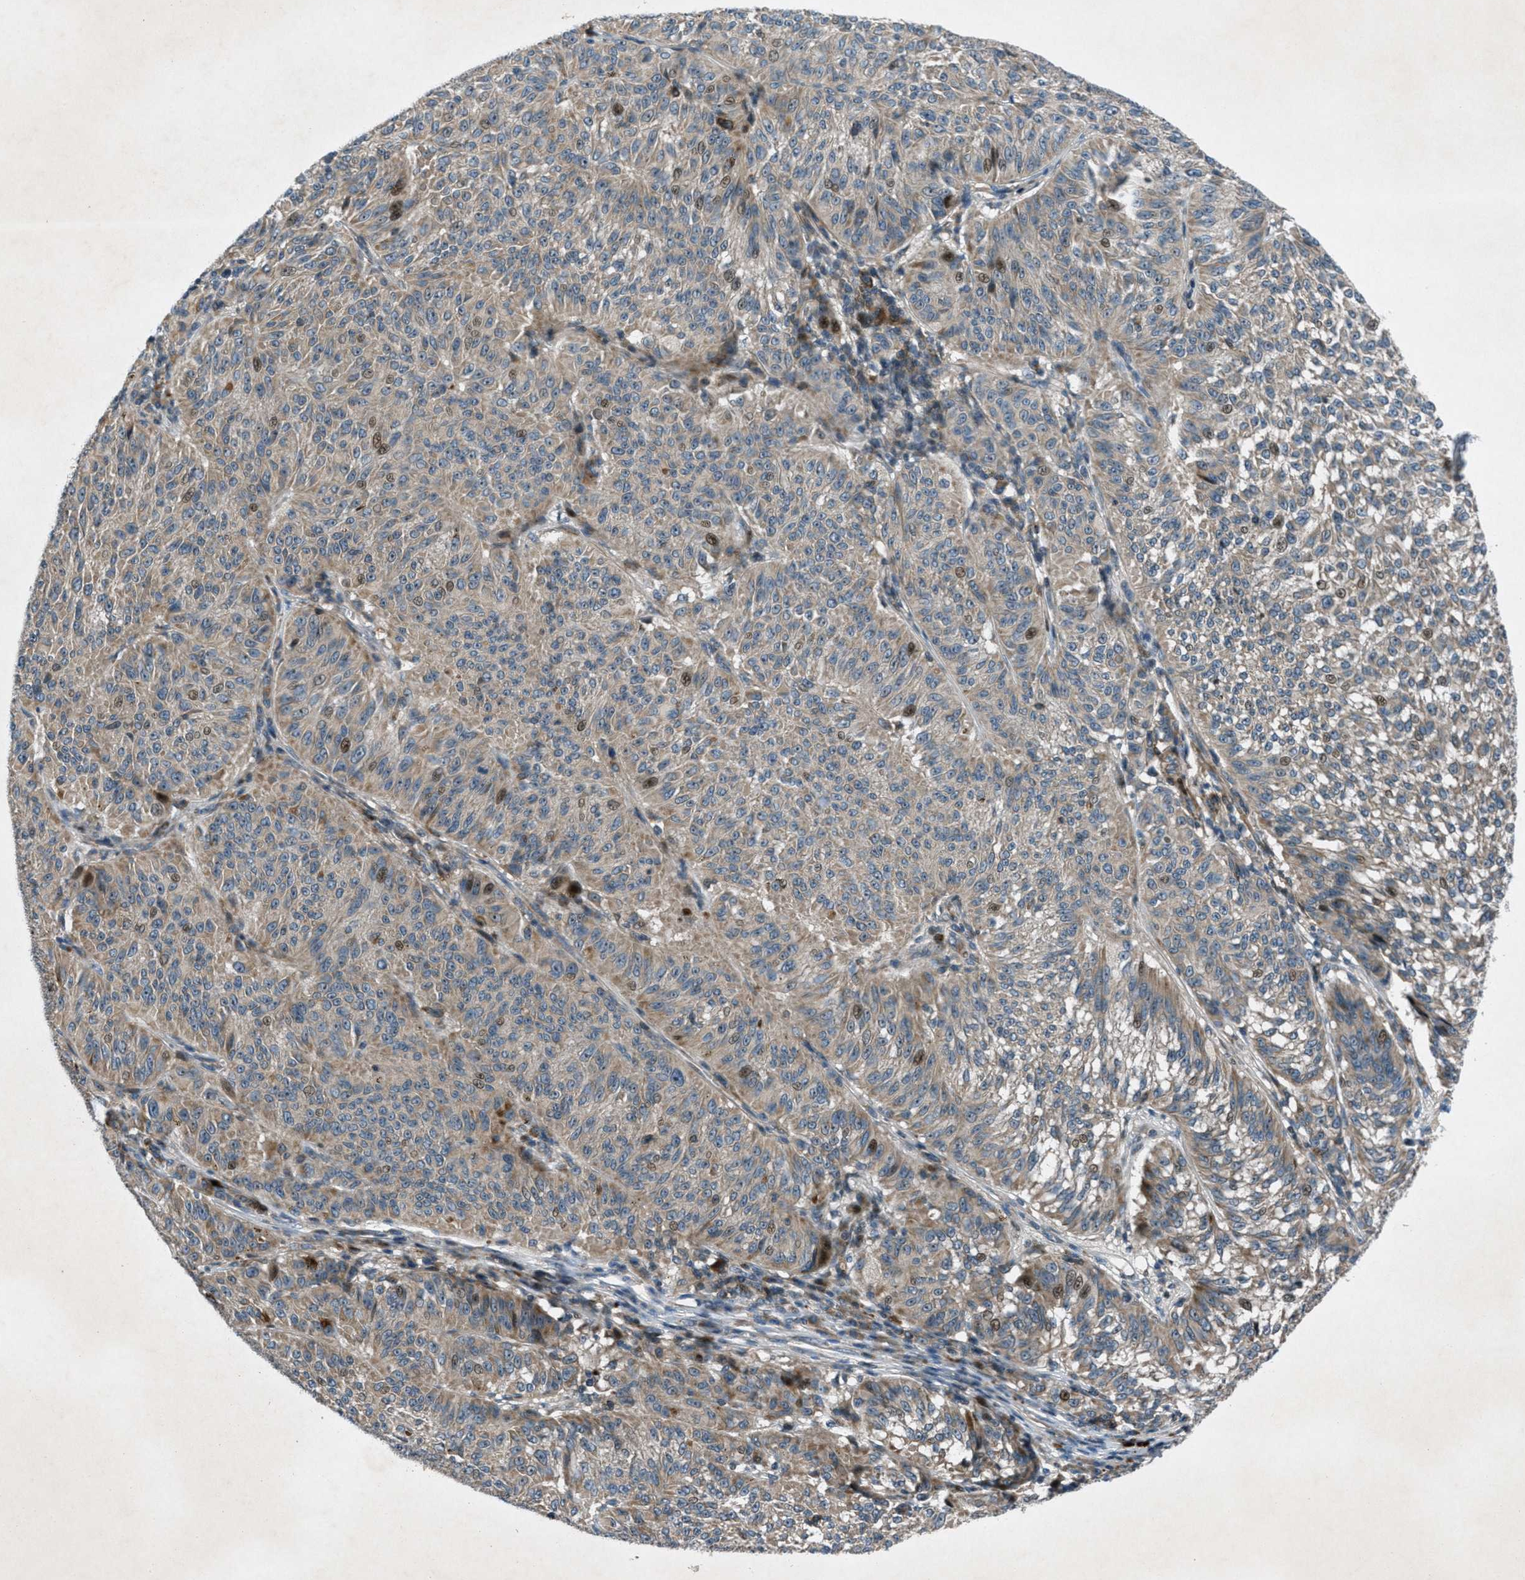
{"staining": {"intensity": "moderate", "quantity": "<25%", "location": "nuclear"}, "tissue": "melanoma", "cell_type": "Tumor cells", "image_type": "cancer", "snomed": [{"axis": "morphology", "description": "Malignant melanoma, NOS"}, {"axis": "topography", "description": "Skin"}], "caption": "The photomicrograph shows a brown stain indicating the presence of a protein in the nuclear of tumor cells in melanoma.", "gene": "CLEC2D", "patient": {"sex": "female", "age": 72}}